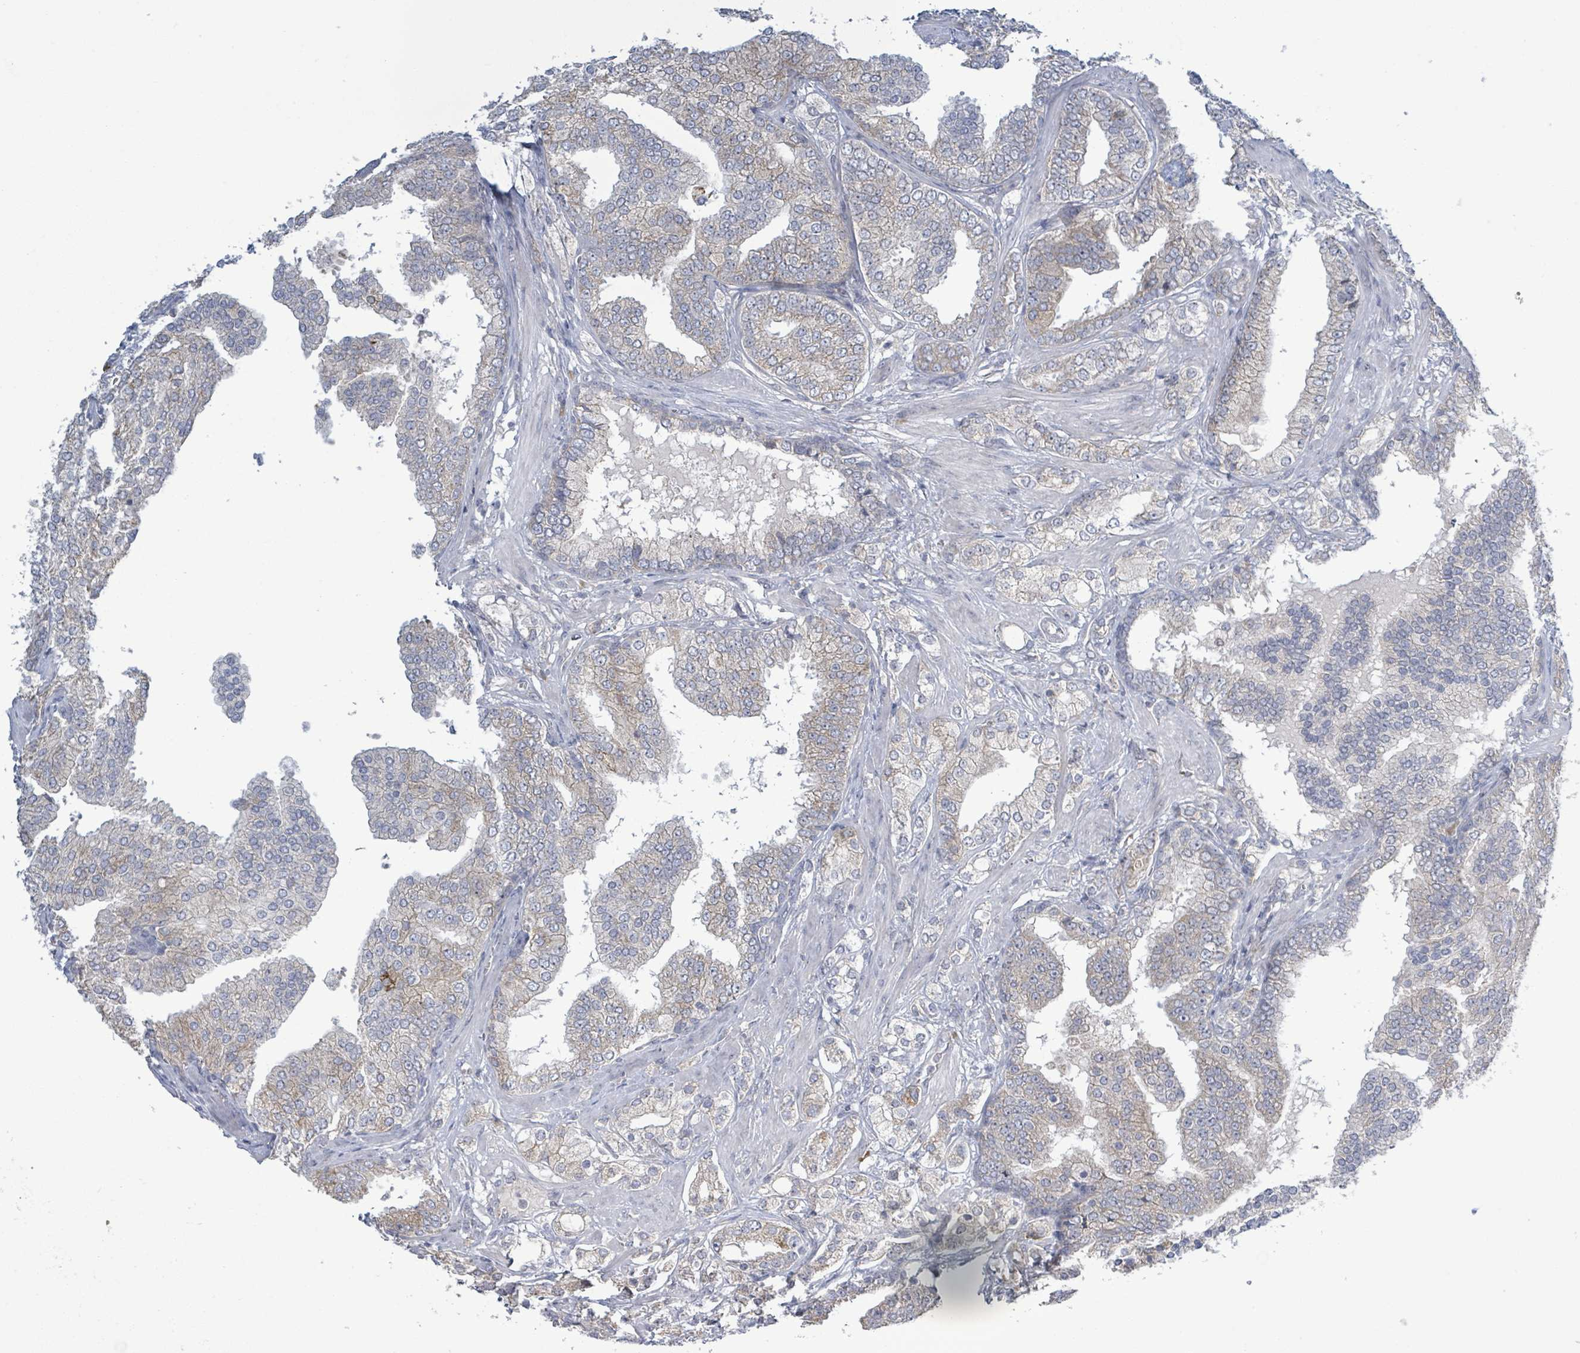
{"staining": {"intensity": "weak", "quantity": "<25%", "location": "cytoplasmic/membranous"}, "tissue": "prostate cancer", "cell_type": "Tumor cells", "image_type": "cancer", "snomed": [{"axis": "morphology", "description": "Adenocarcinoma, High grade"}, {"axis": "topography", "description": "Prostate"}], "caption": "The histopathology image demonstrates no staining of tumor cells in prostate cancer (high-grade adenocarcinoma). (DAB (3,3'-diaminobenzidine) immunohistochemistry with hematoxylin counter stain).", "gene": "ATP13A1", "patient": {"sex": "male", "age": 50}}